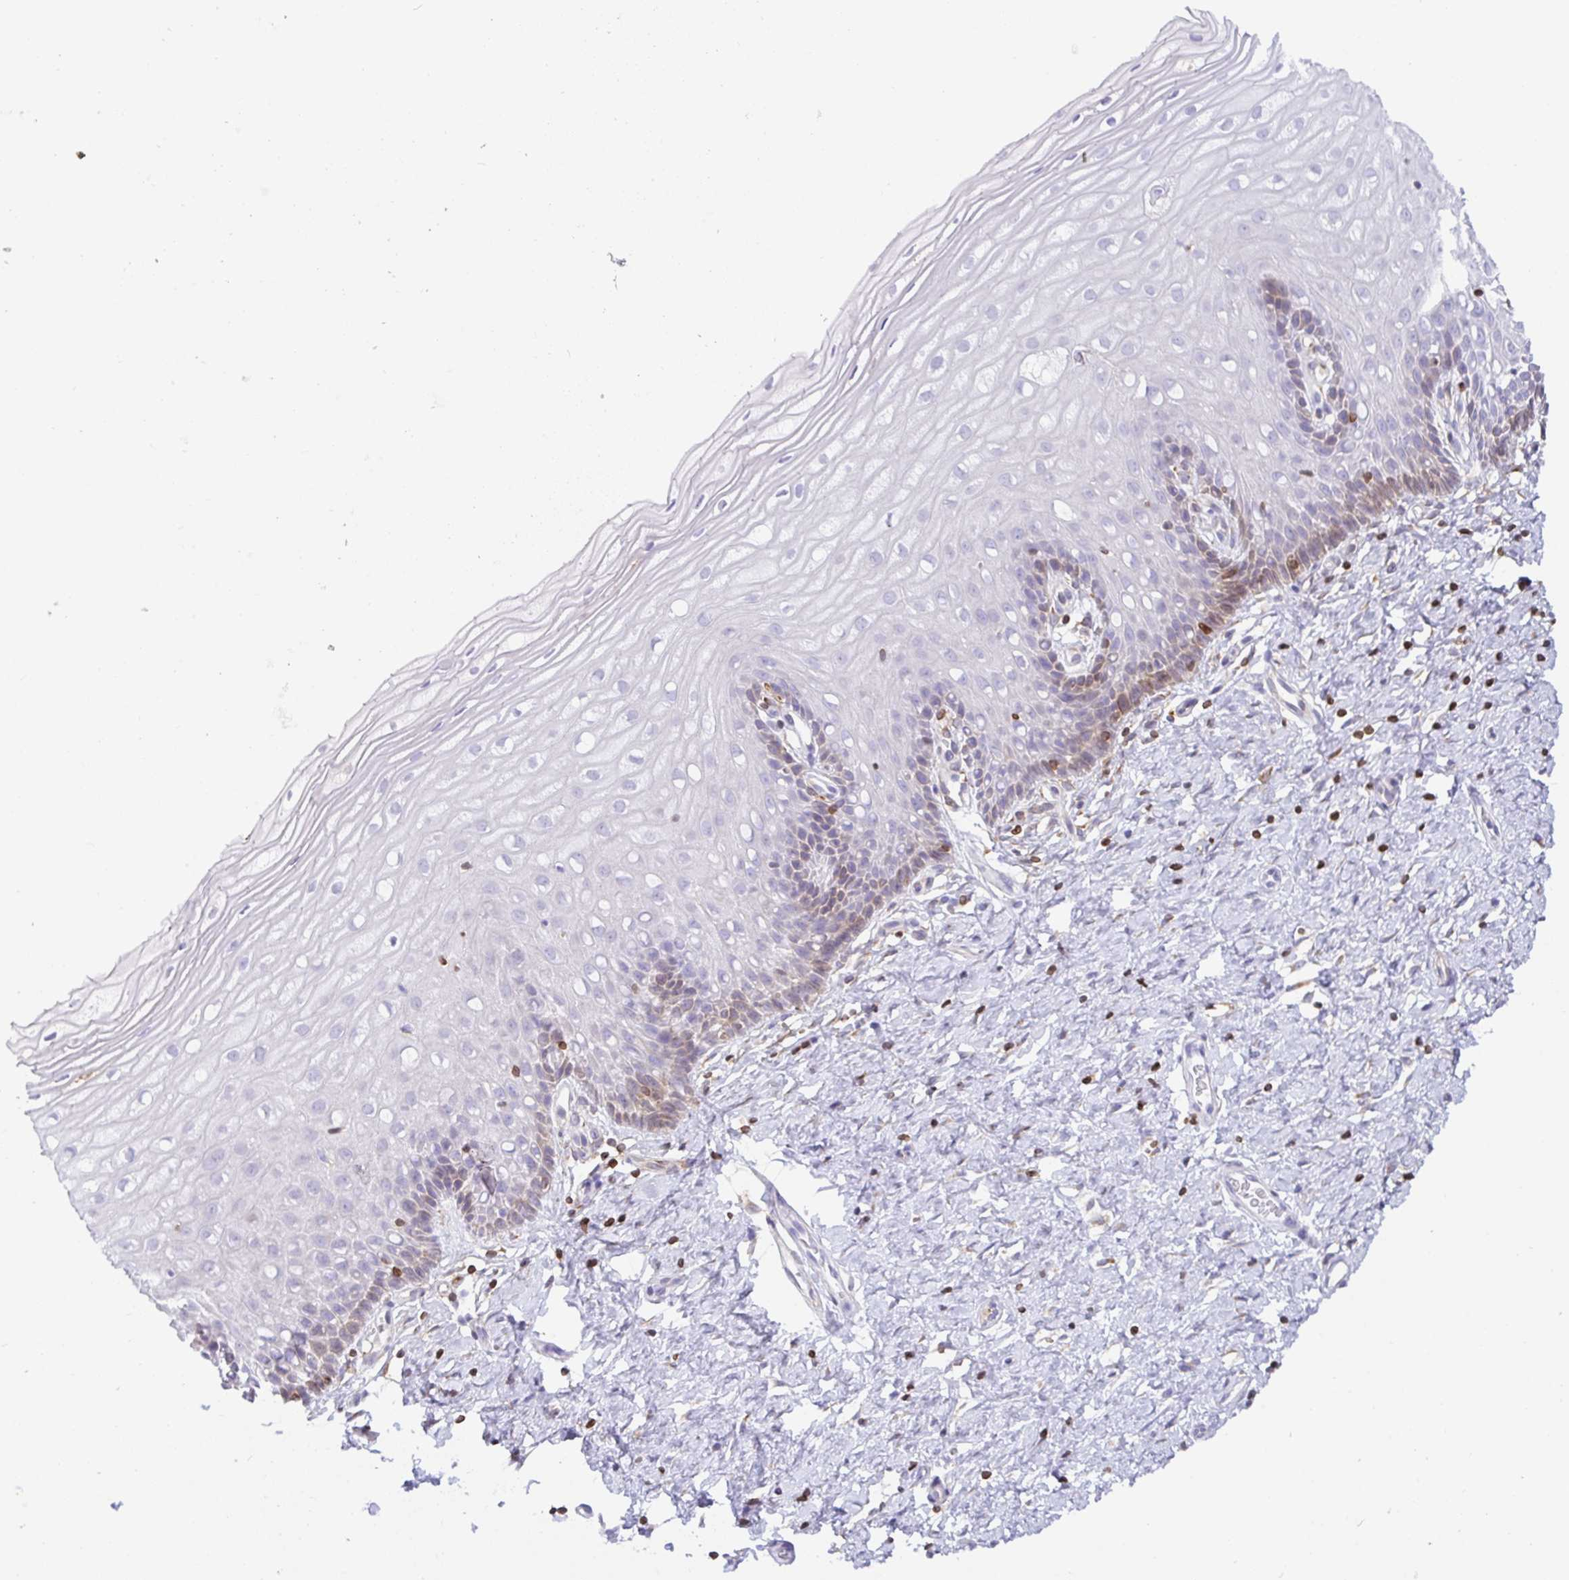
{"staining": {"intensity": "negative", "quantity": "none", "location": "none"}, "tissue": "cervix", "cell_type": "Glandular cells", "image_type": "normal", "snomed": [{"axis": "morphology", "description": "Normal tissue, NOS"}, {"axis": "topography", "description": "Cervix"}], "caption": "A high-resolution micrograph shows immunohistochemistry (IHC) staining of normal cervix, which exhibits no significant staining in glandular cells. (DAB (3,3'-diaminobenzidine) immunohistochemistry visualized using brightfield microscopy, high magnification).", "gene": "TP53I11", "patient": {"sex": "female", "age": 37}}